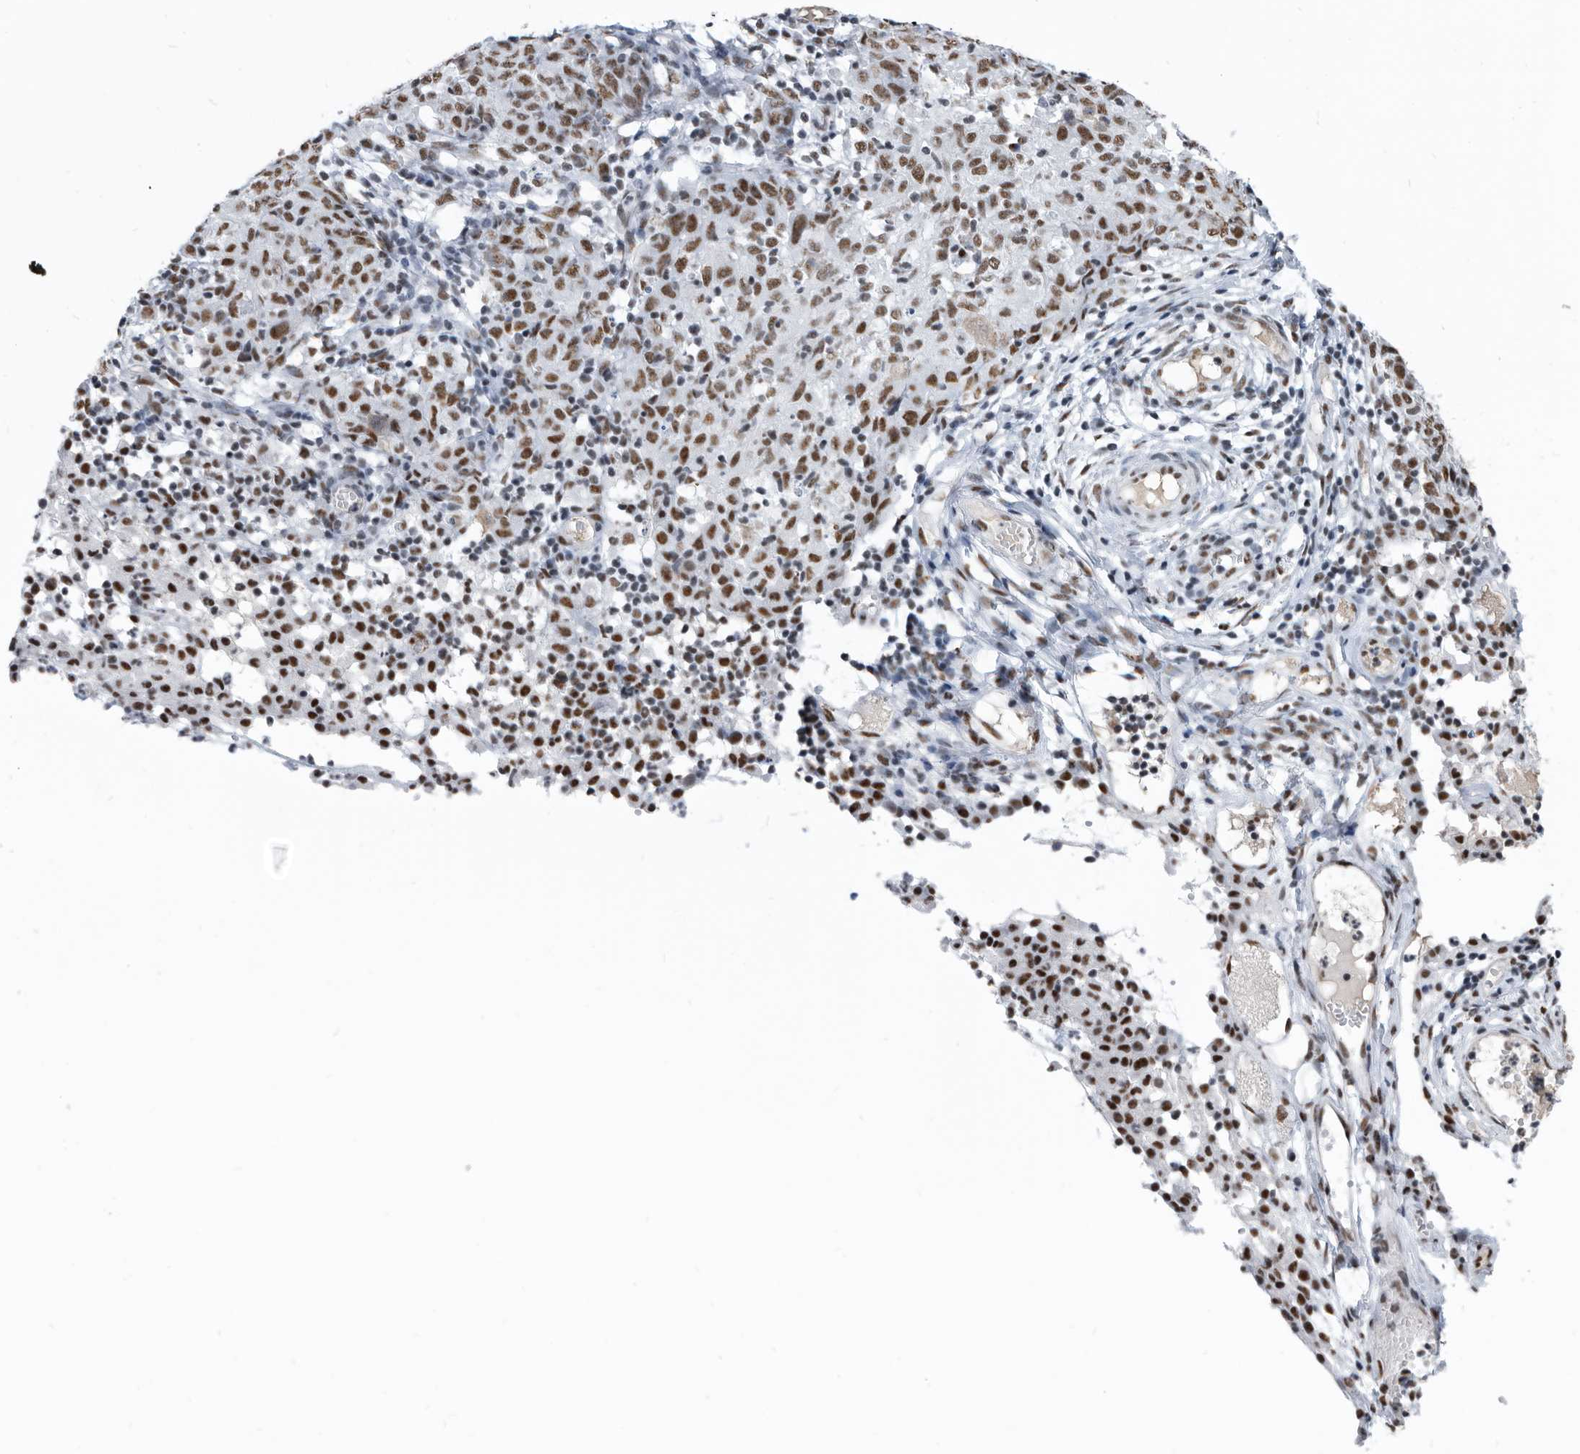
{"staining": {"intensity": "moderate", "quantity": ">75%", "location": "nuclear"}, "tissue": "ovarian cancer", "cell_type": "Tumor cells", "image_type": "cancer", "snomed": [{"axis": "morphology", "description": "Carcinoma, endometroid"}, {"axis": "topography", "description": "Ovary"}], "caption": "Protein staining reveals moderate nuclear expression in approximately >75% of tumor cells in endometroid carcinoma (ovarian).", "gene": "SF3A1", "patient": {"sex": "female", "age": 42}}